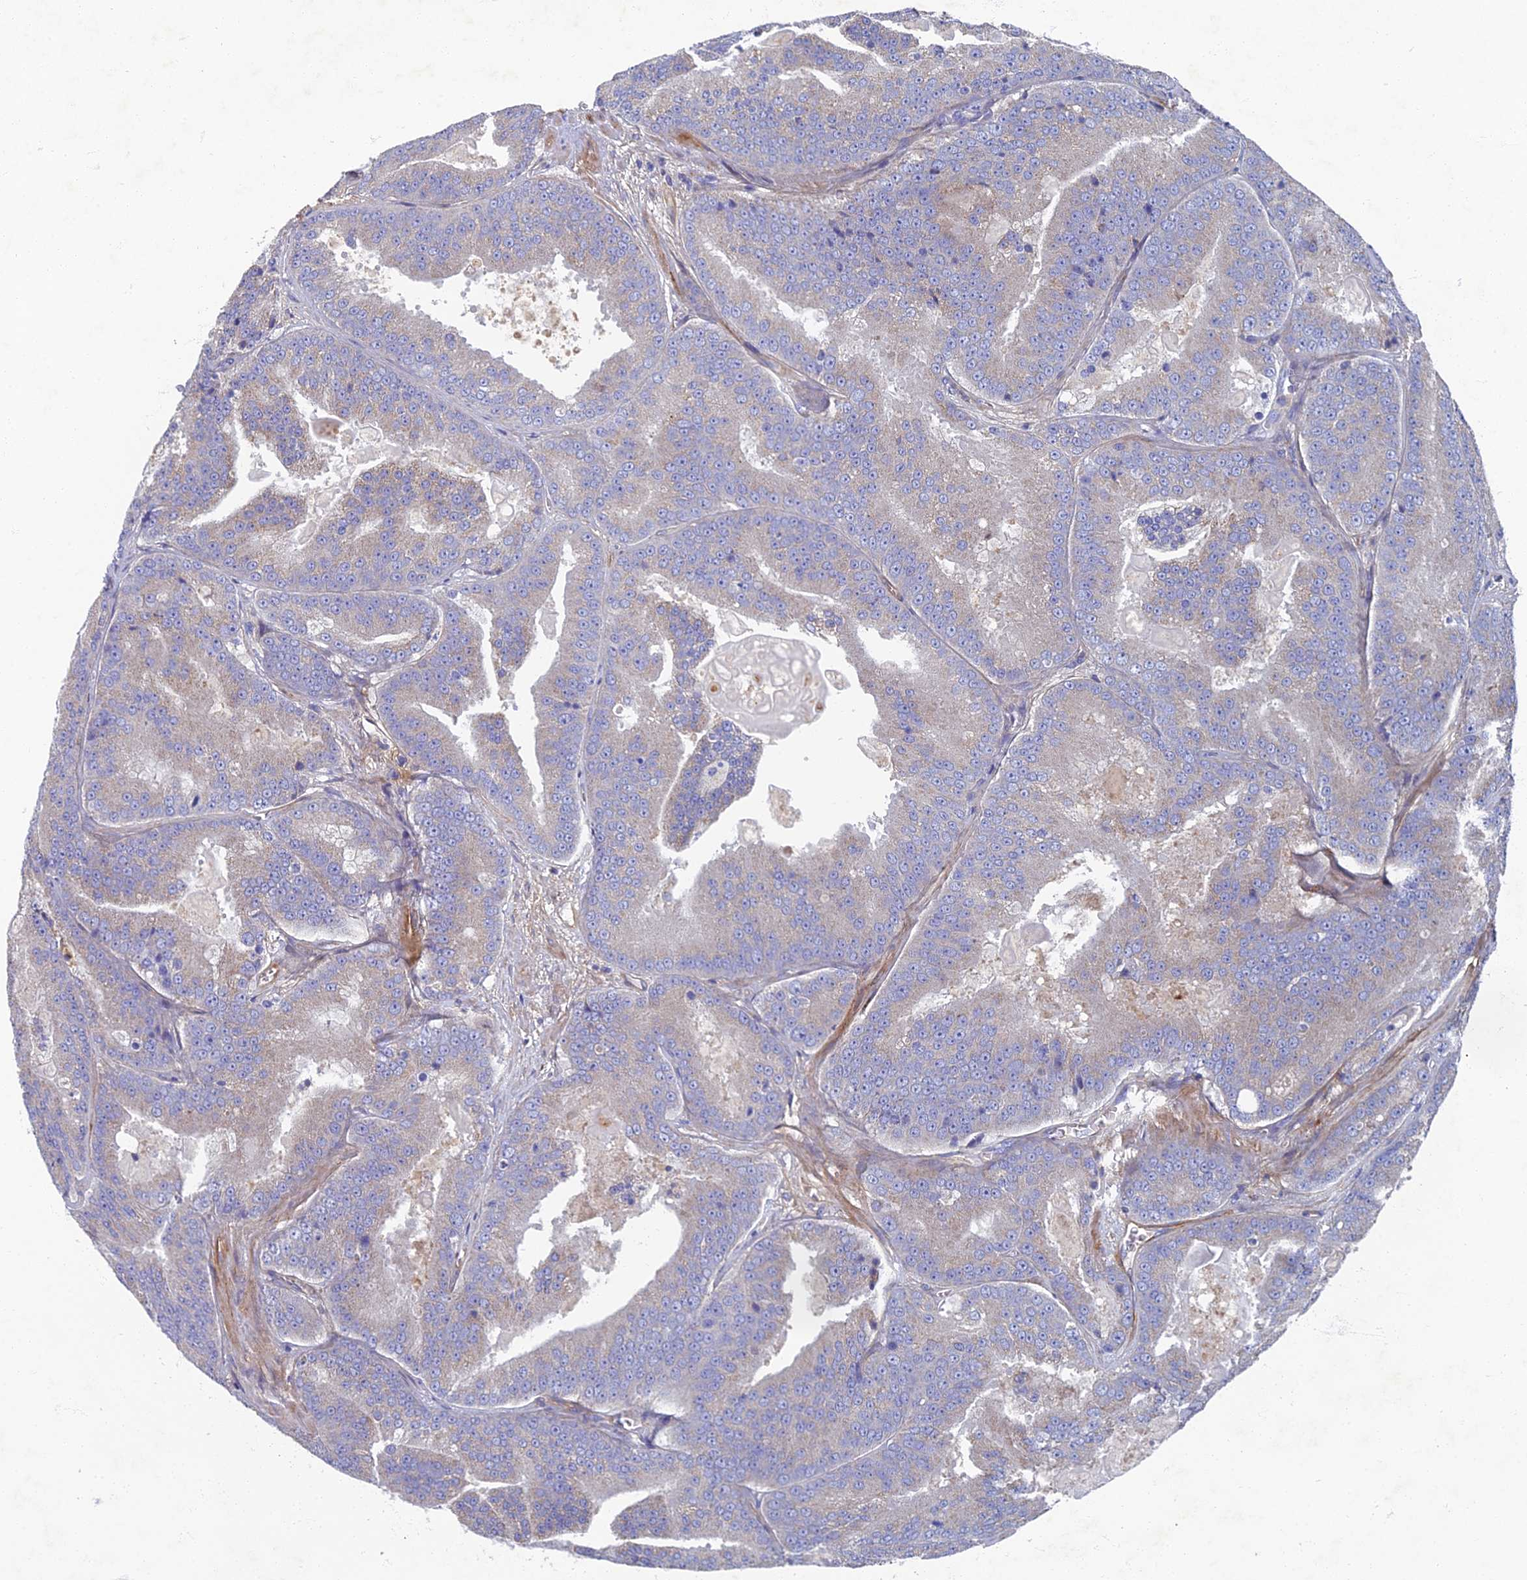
{"staining": {"intensity": "negative", "quantity": "none", "location": "none"}, "tissue": "prostate cancer", "cell_type": "Tumor cells", "image_type": "cancer", "snomed": [{"axis": "morphology", "description": "Adenocarcinoma, High grade"}, {"axis": "topography", "description": "Prostate"}], "caption": "A histopathology image of human prostate cancer is negative for staining in tumor cells. The staining was performed using DAB (3,3'-diaminobenzidine) to visualize the protein expression in brown, while the nuclei were stained in blue with hematoxylin (Magnification: 20x).", "gene": "RNASEK", "patient": {"sex": "male", "age": 61}}